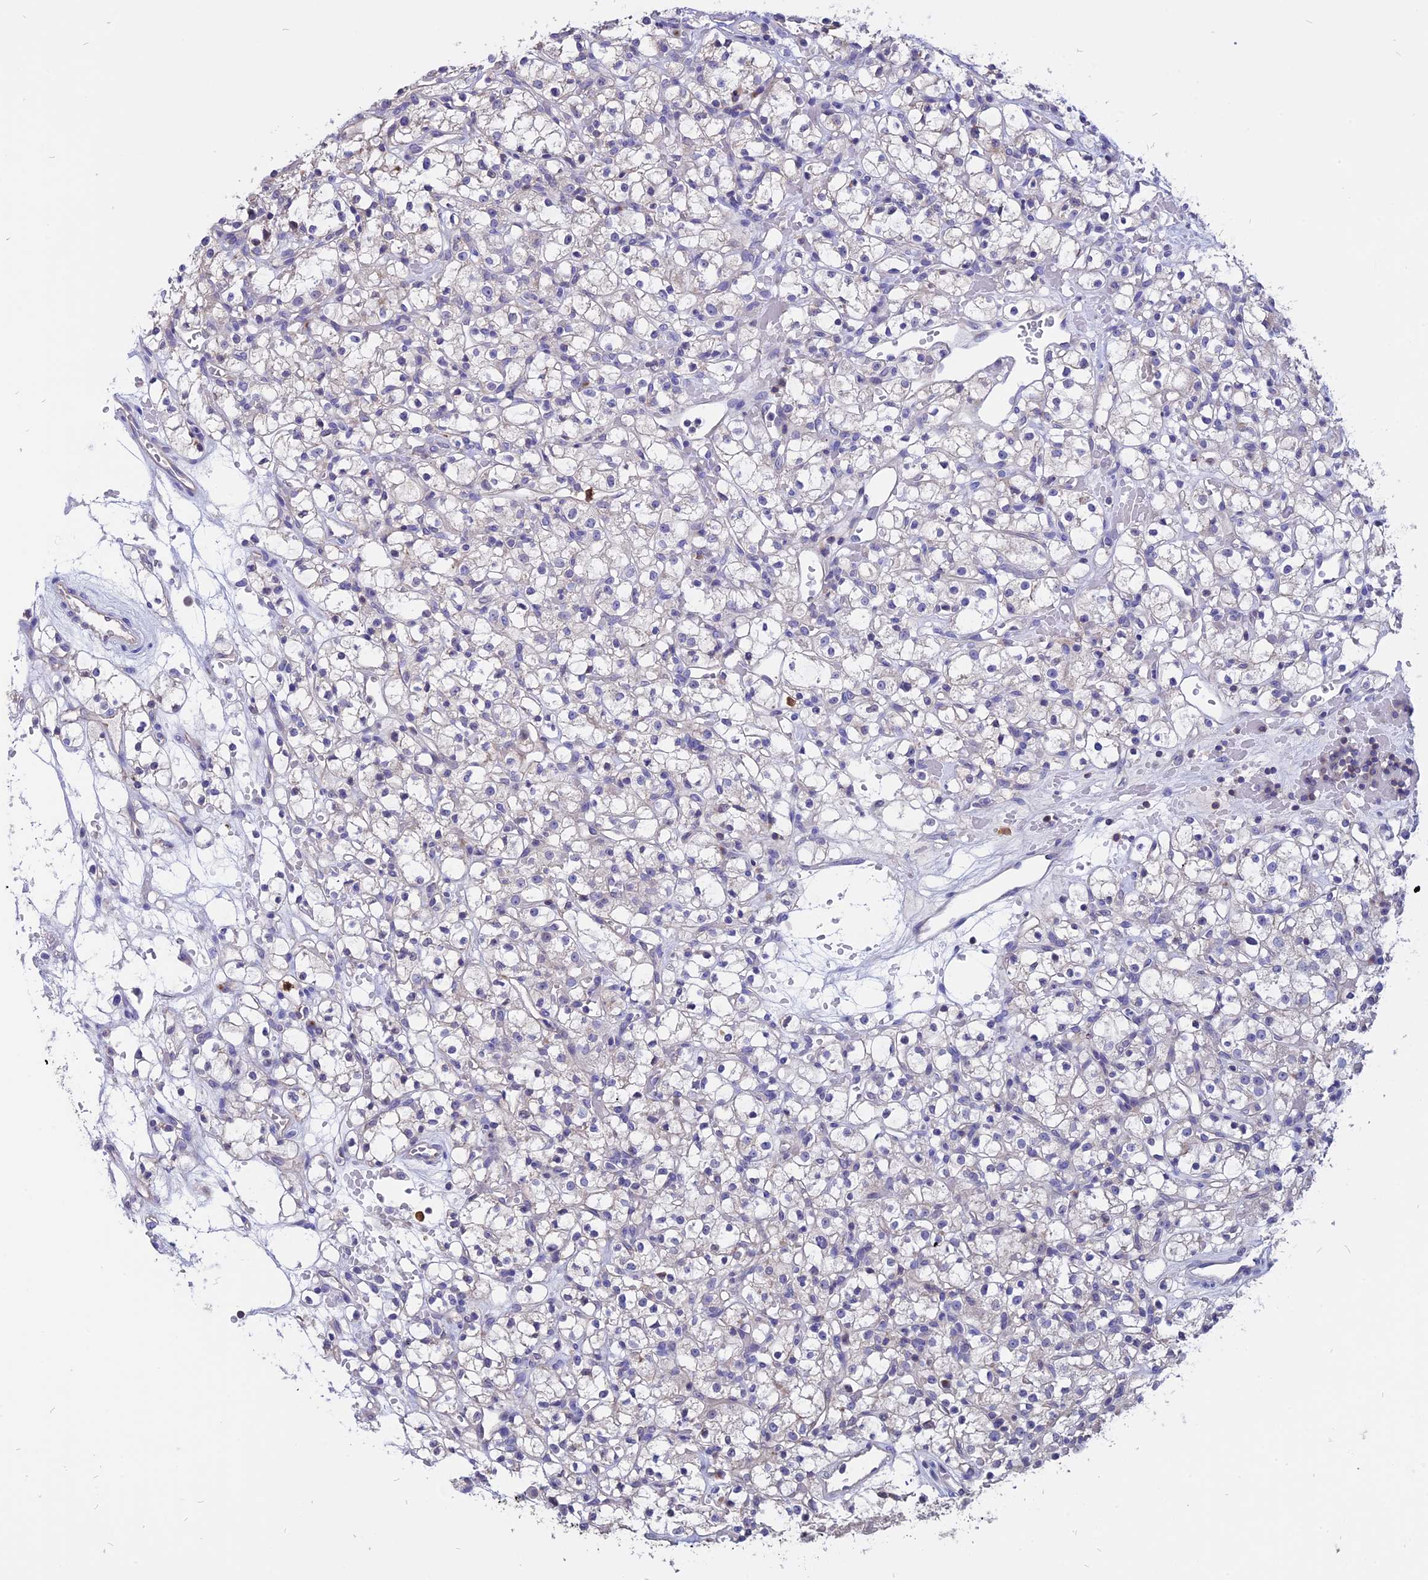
{"staining": {"intensity": "negative", "quantity": "none", "location": "none"}, "tissue": "renal cancer", "cell_type": "Tumor cells", "image_type": "cancer", "snomed": [{"axis": "morphology", "description": "Adenocarcinoma, NOS"}, {"axis": "topography", "description": "Kidney"}], "caption": "Renal cancer (adenocarcinoma) stained for a protein using immunohistochemistry exhibits no staining tumor cells.", "gene": "CARMIL2", "patient": {"sex": "female", "age": 59}}